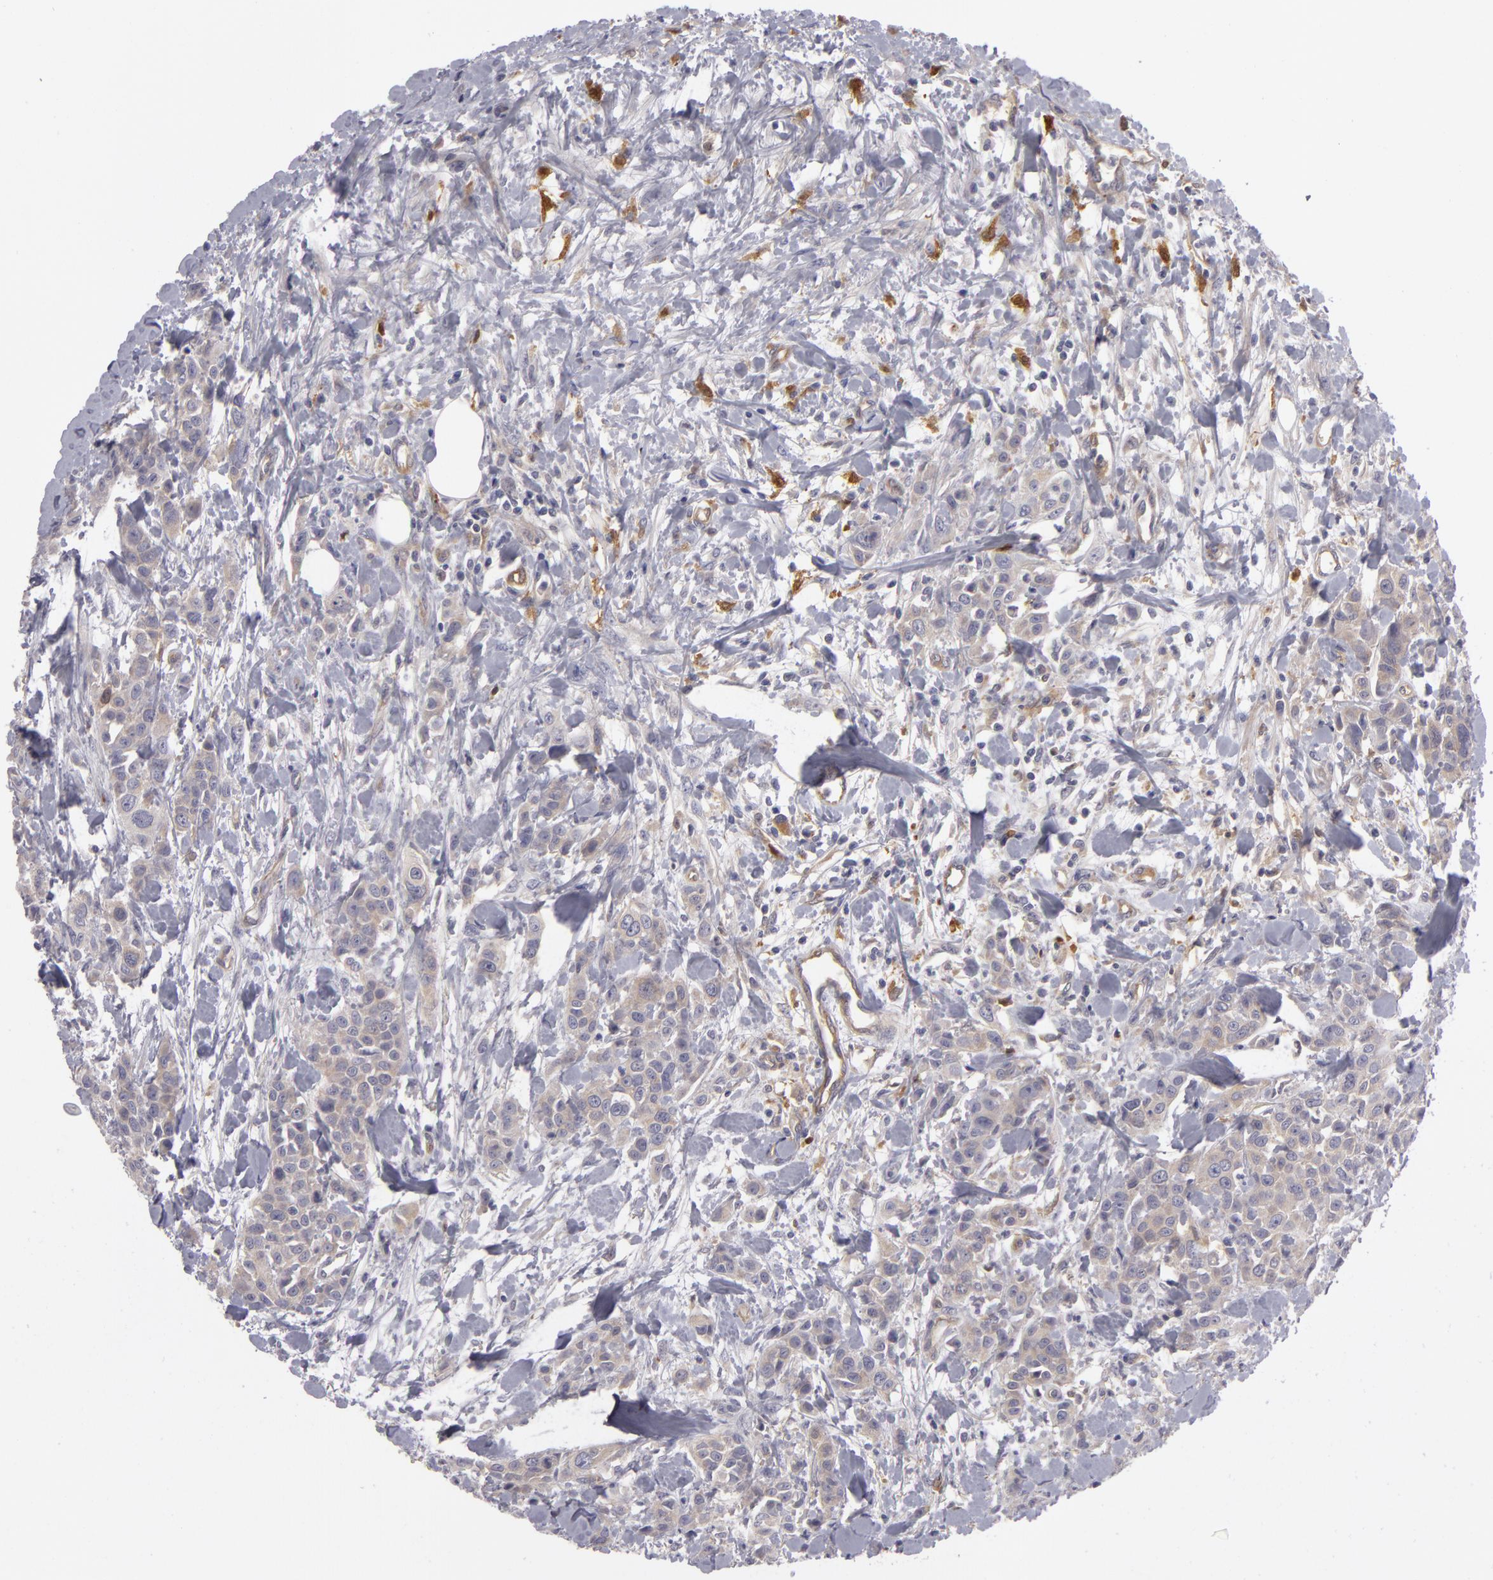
{"staining": {"intensity": "weak", "quantity": "25%-75%", "location": "cytoplasmic/membranous"}, "tissue": "urothelial cancer", "cell_type": "Tumor cells", "image_type": "cancer", "snomed": [{"axis": "morphology", "description": "Urothelial carcinoma, High grade"}, {"axis": "topography", "description": "Urinary bladder"}], "caption": "This is a photomicrograph of IHC staining of urothelial carcinoma (high-grade), which shows weak staining in the cytoplasmic/membranous of tumor cells.", "gene": "ZNF229", "patient": {"sex": "male", "age": 56}}